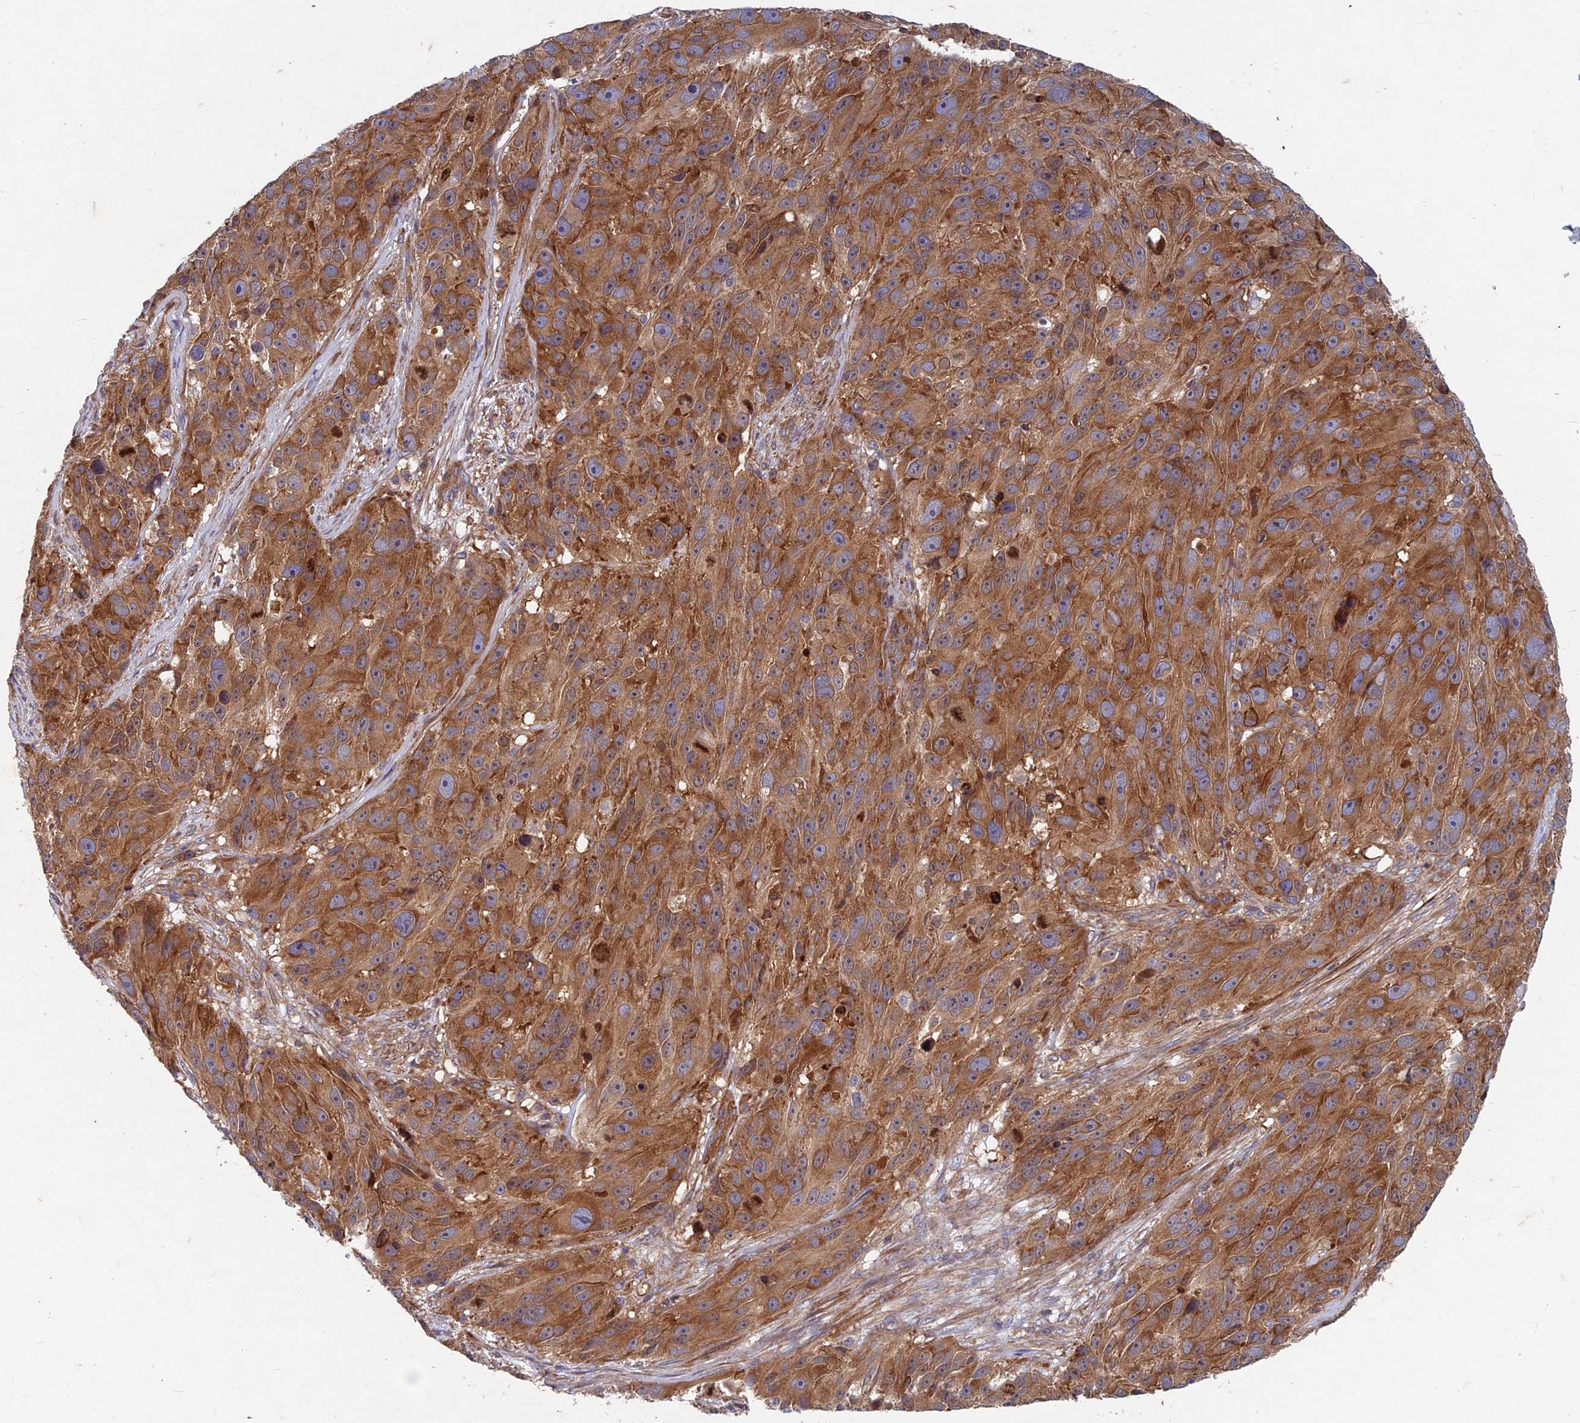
{"staining": {"intensity": "strong", "quantity": ">75%", "location": "cytoplasmic/membranous"}, "tissue": "melanoma", "cell_type": "Tumor cells", "image_type": "cancer", "snomed": [{"axis": "morphology", "description": "Malignant melanoma, NOS"}, {"axis": "topography", "description": "Skin"}], "caption": "Melanoma tissue demonstrates strong cytoplasmic/membranous positivity in approximately >75% of tumor cells", "gene": "NCAPG", "patient": {"sex": "male", "age": 84}}